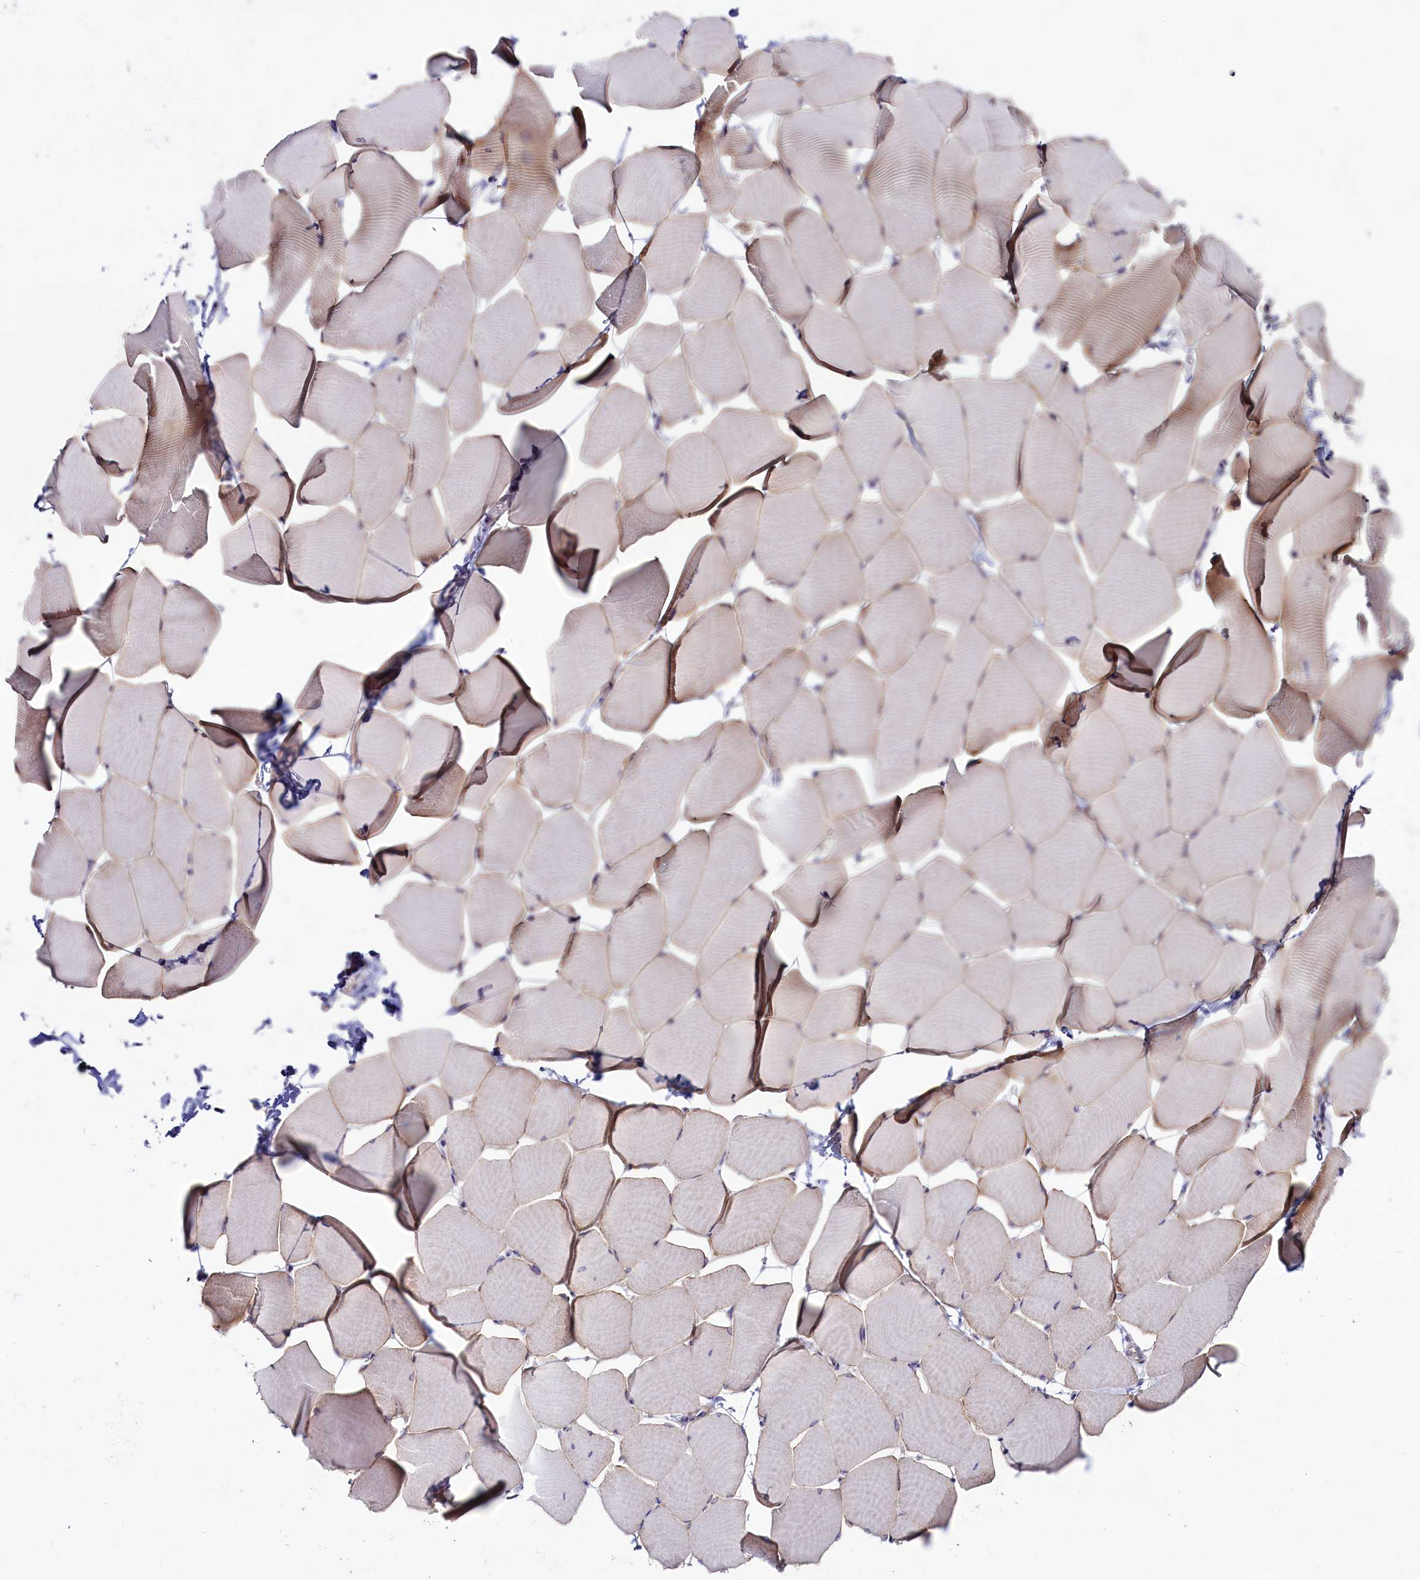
{"staining": {"intensity": "negative", "quantity": "none", "location": "none"}, "tissue": "skeletal muscle", "cell_type": "Myocytes", "image_type": "normal", "snomed": [{"axis": "morphology", "description": "Normal tissue, NOS"}, {"axis": "topography", "description": "Skeletal muscle"}], "caption": "Myocytes are negative for protein expression in normal human skeletal muscle. (Brightfield microscopy of DAB (3,3'-diaminobenzidine) IHC at high magnification).", "gene": "ZSWIM1", "patient": {"sex": "male", "age": 25}}